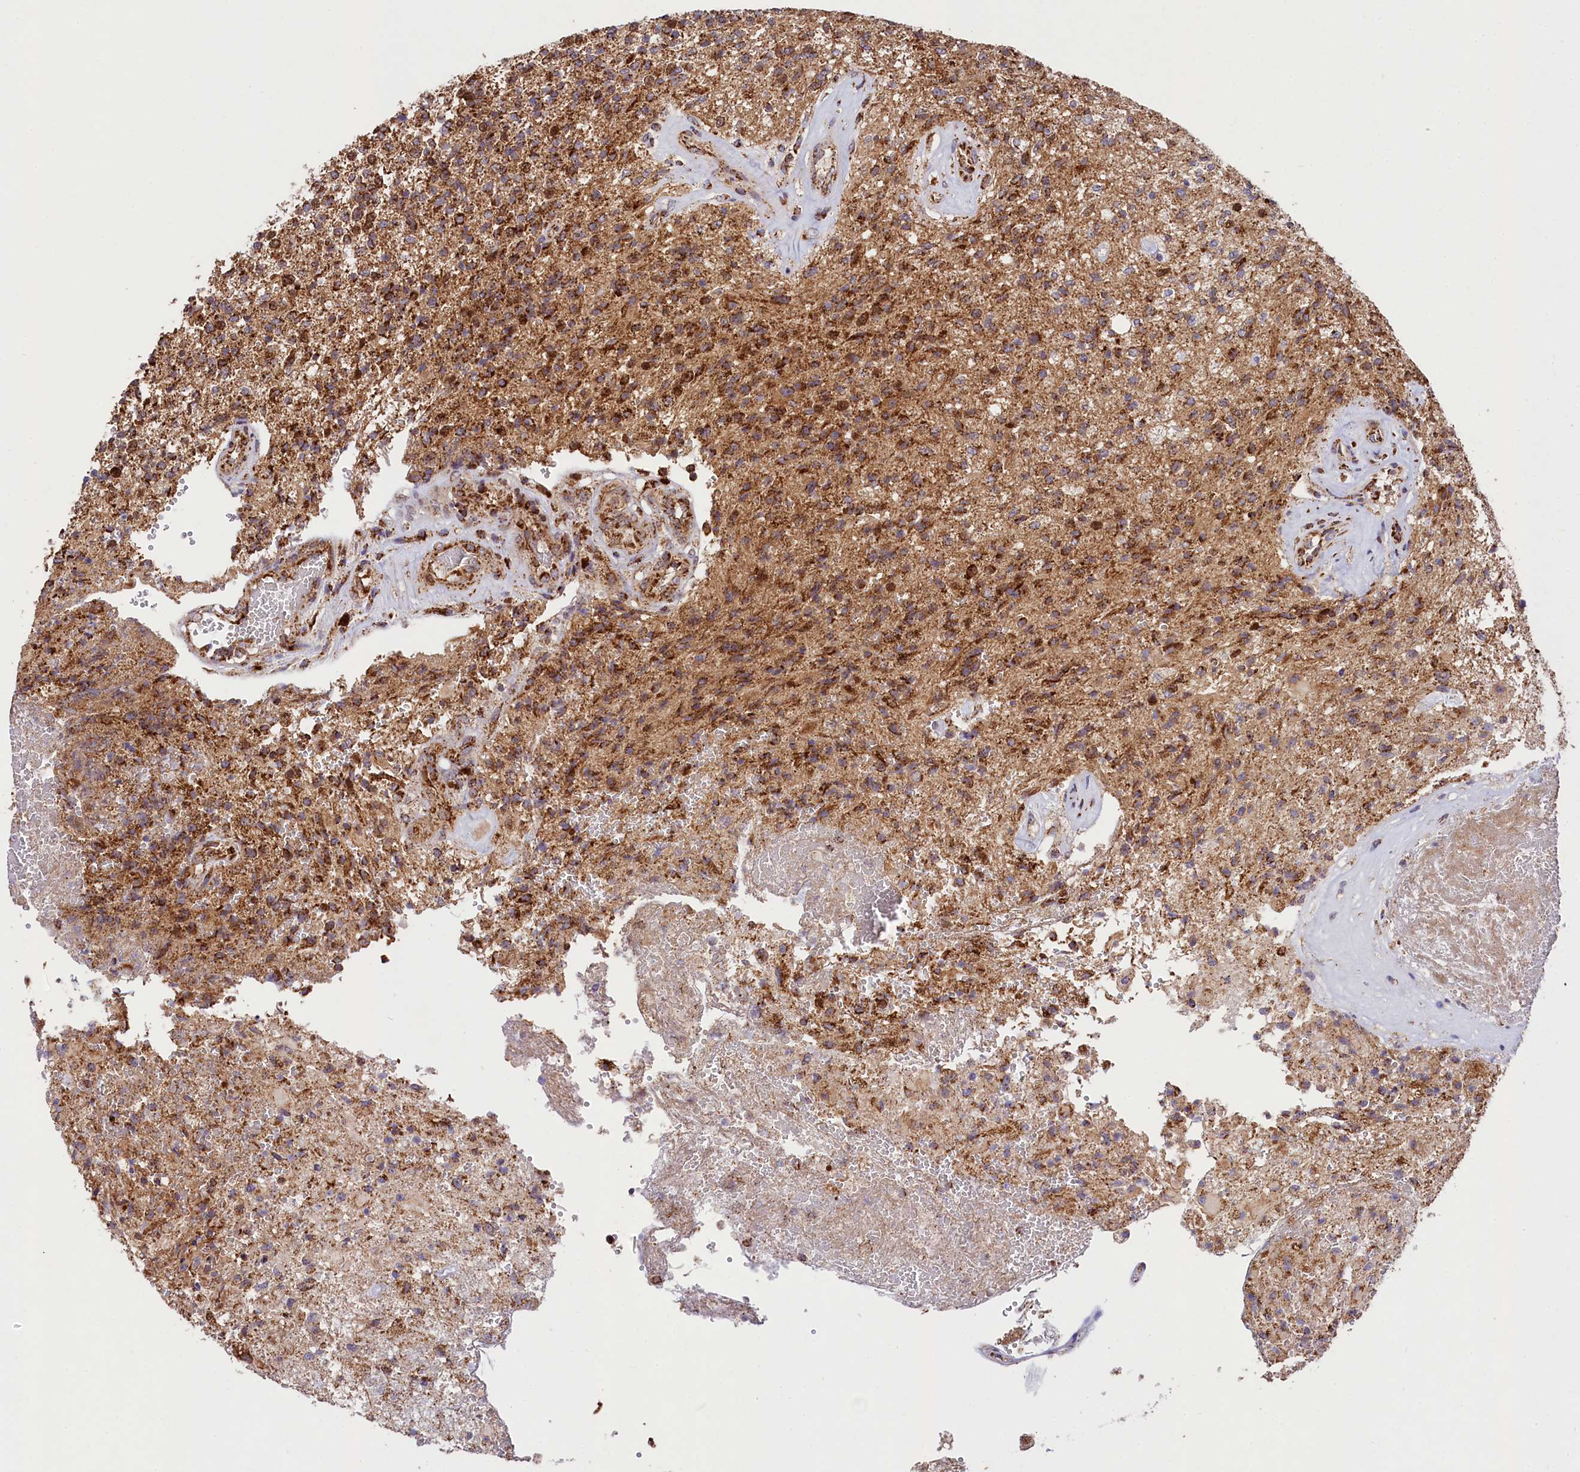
{"staining": {"intensity": "moderate", "quantity": ">75%", "location": "cytoplasmic/membranous"}, "tissue": "glioma", "cell_type": "Tumor cells", "image_type": "cancer", "snomed": [{"axis": "morphology", "description": "Glioma, malignant, High grade"}, {"axis": "topography", "description": "Brain"}], "caption": "IHC of human glioma displays medium levels of moderate cytoplasmic/membranous expression in about >75% of tumor cells.", "gene": "CLYBL", "patient": {"sex": "male", "age": 56}}